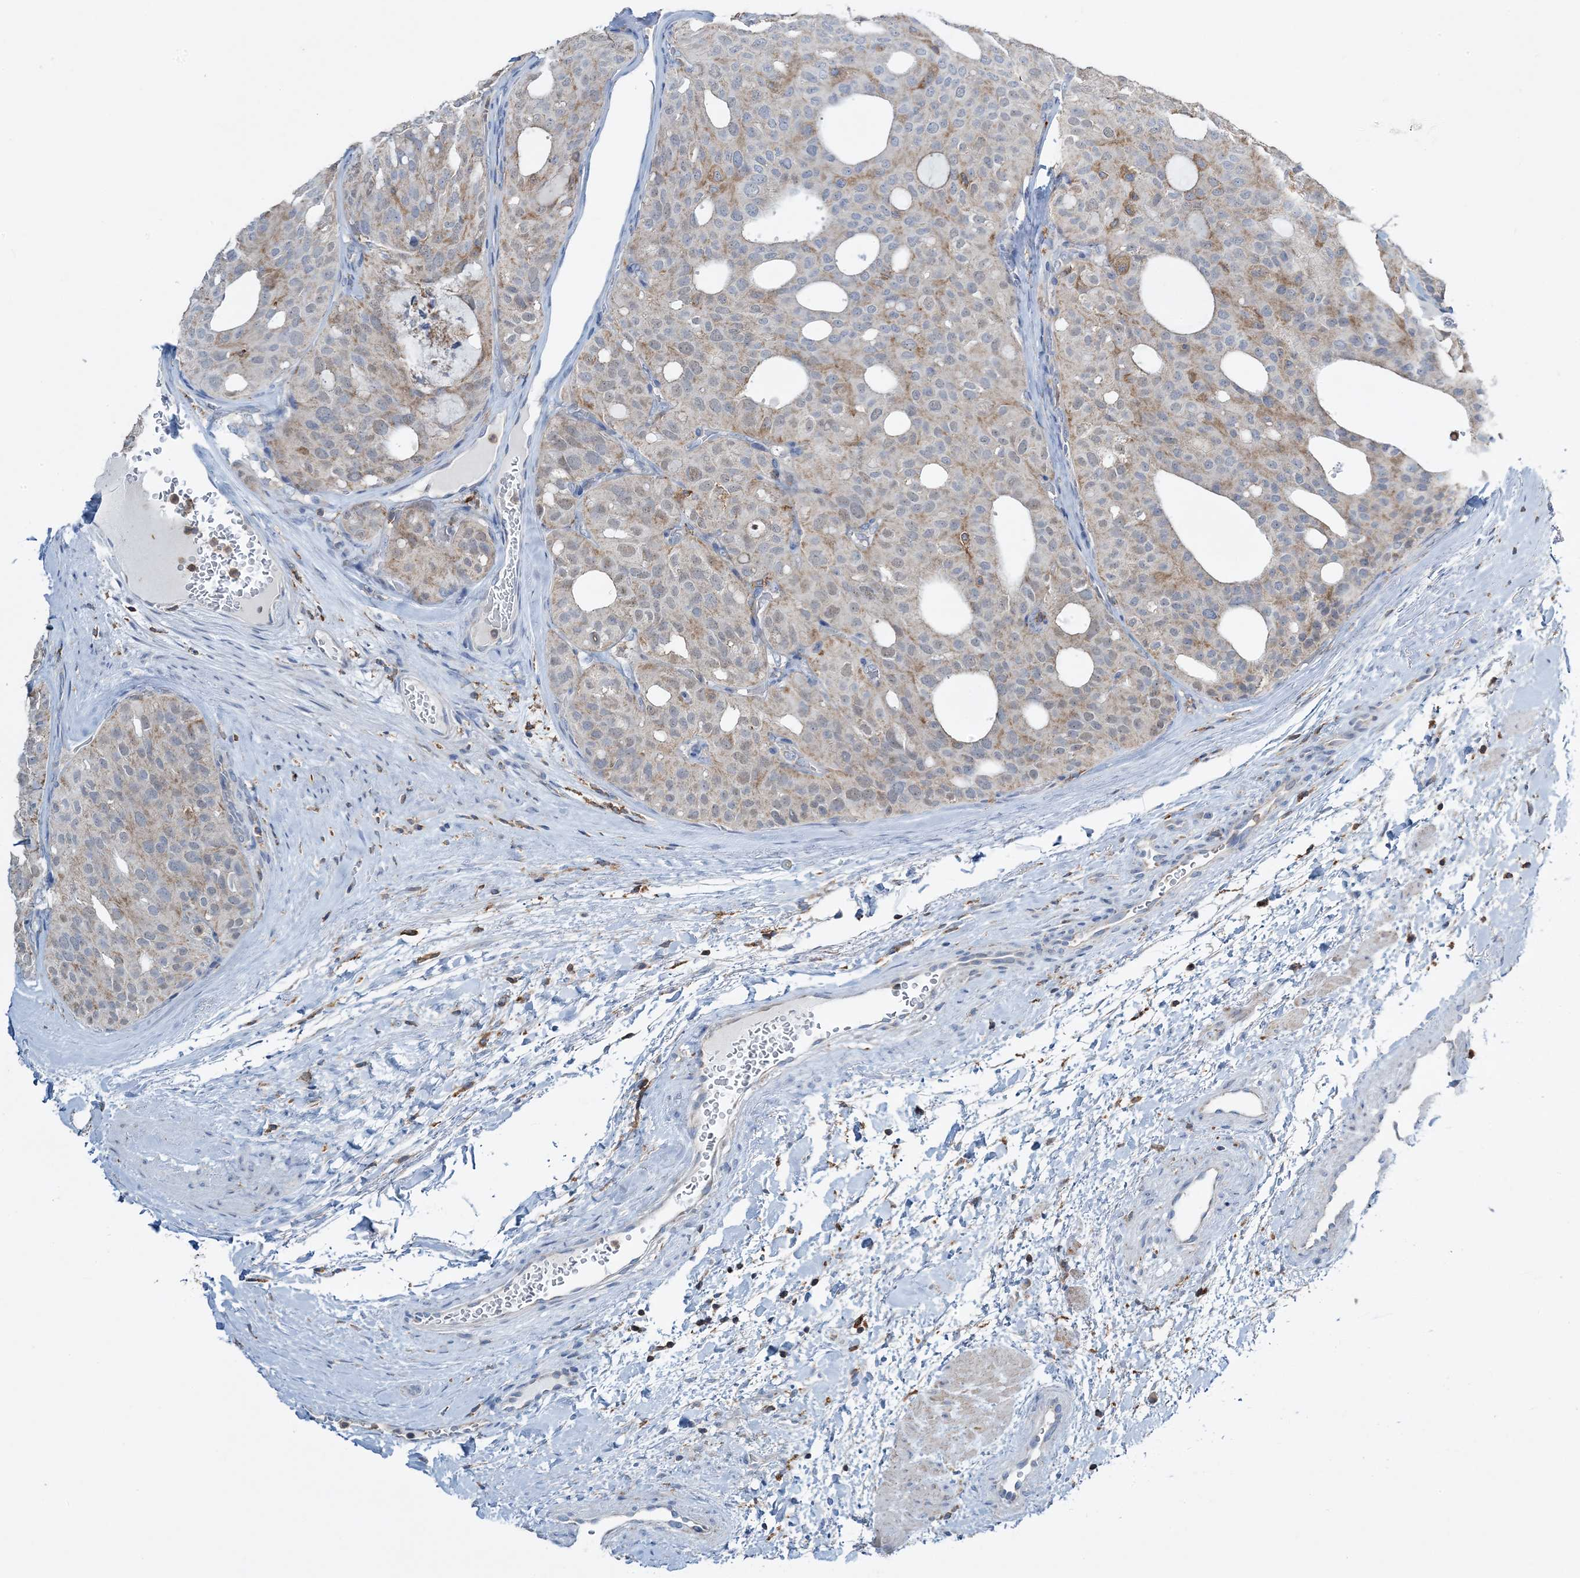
{"staining": {"intensity": "weak", "quantity": "<25%", "location": "cytoplasmic/membranous"}, "tissue": "thyroid cancer", "cell_type": "Tumor cells", "image_type": "cancer", "snomed": [{"axis": "morphology", "description": "Follicular adenoma carcinoma, NOS"}, {"axis": "topography", "description": "Thyroid gland"}], "caption": "The immunohistochemistry (IHC) photomicrograph has no significant positivity in tumor cells of thyroid cancer tissue.", "gene": "TMLHE", "patient": {"sex": "male", "age": 75}}